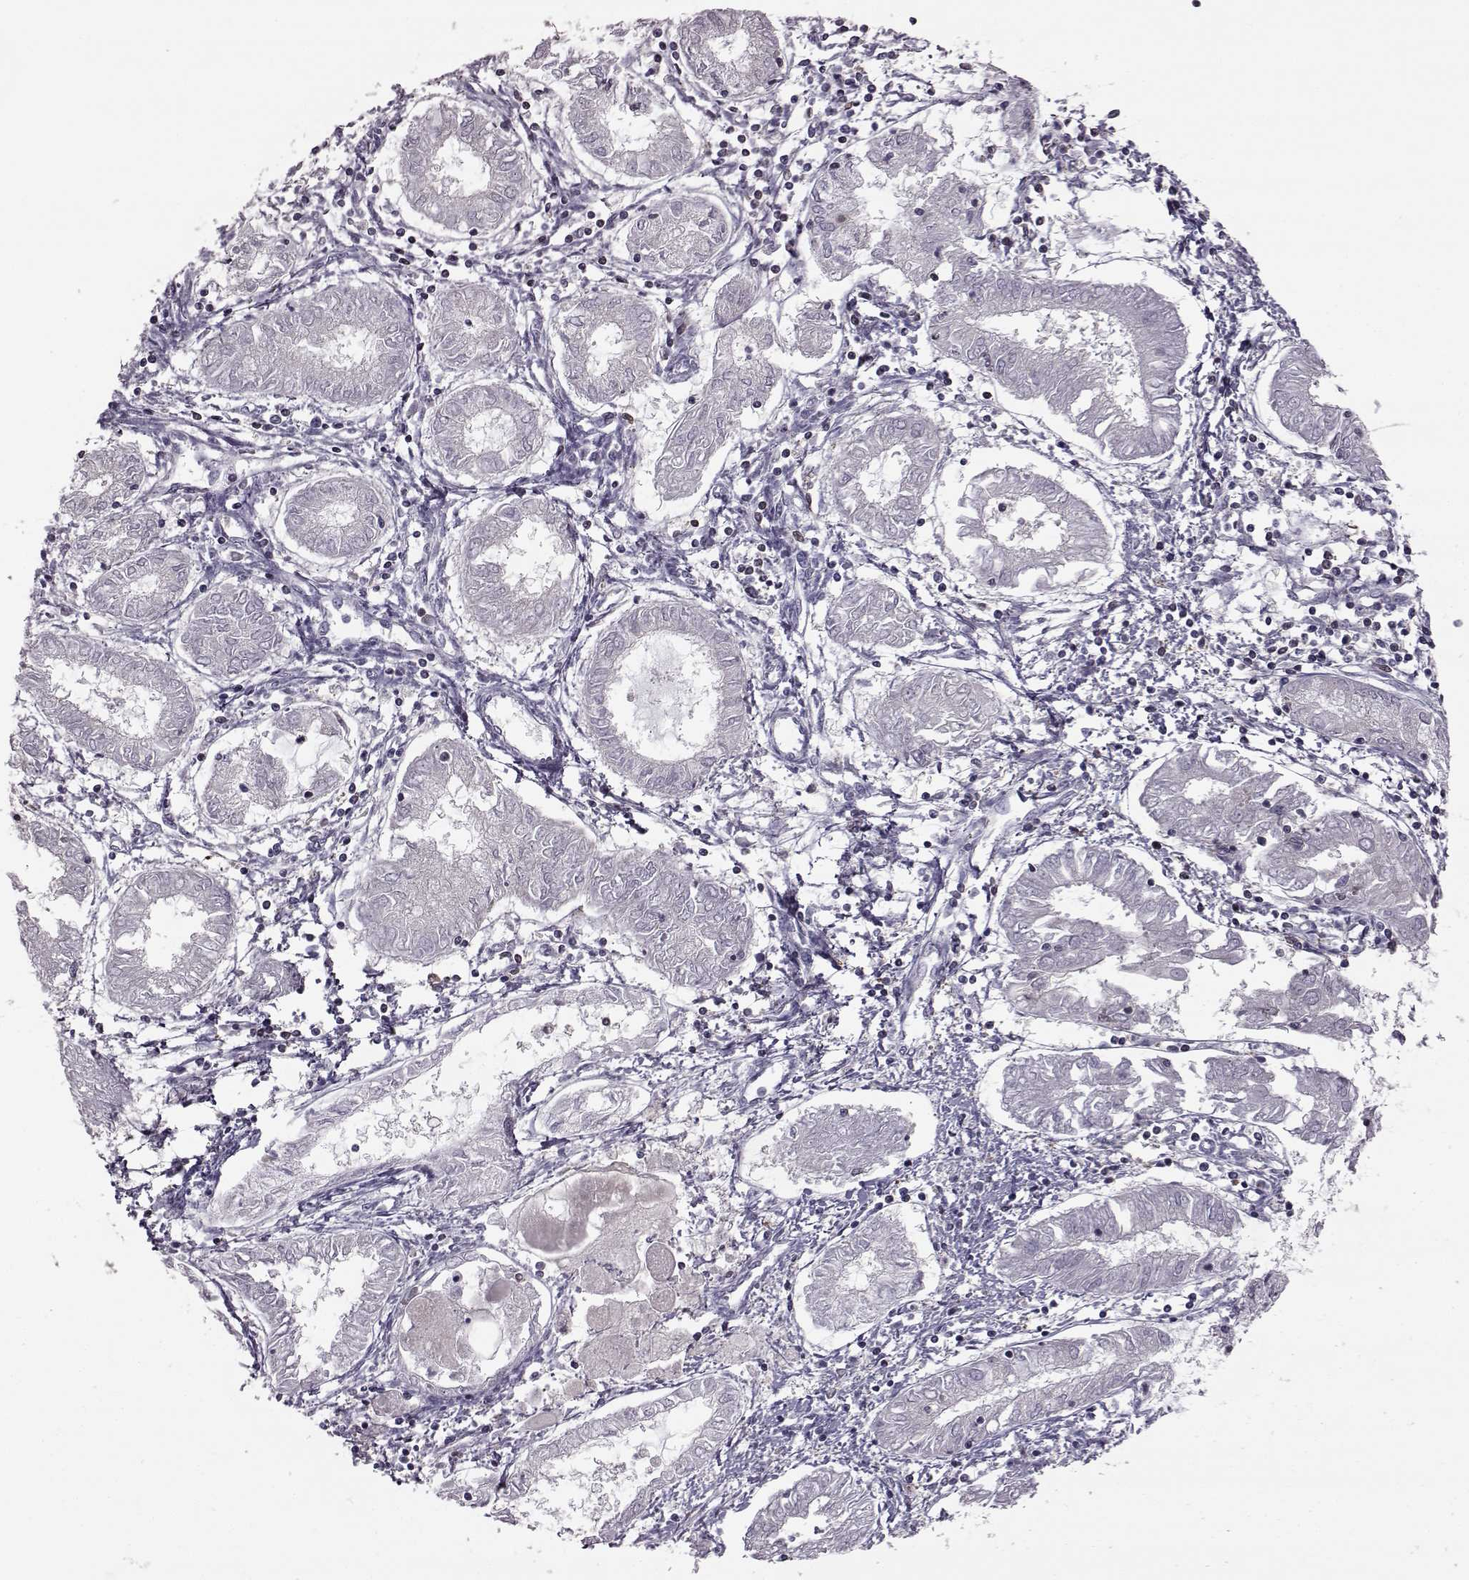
{"staining": {"intensity": "negative", "quantity": "none", "location": "none"}, "tissue": "endometrial cancer", "cell_type": "Tumor cells", "image_type": "cancer", "snomed": [{"axis": "morphology", "description": "Adenocarcinoma, NOS"}, {"axis": "topography", "description": "Endometrium"}], "caption": "This is a histopathology image of immunohistochemistry (IHC) staining of adenocarcinoma (endometrial), which shows no expression in tumor cells.", "gene": "DOK2", "patient": {"sex": "female", "age": 68}}